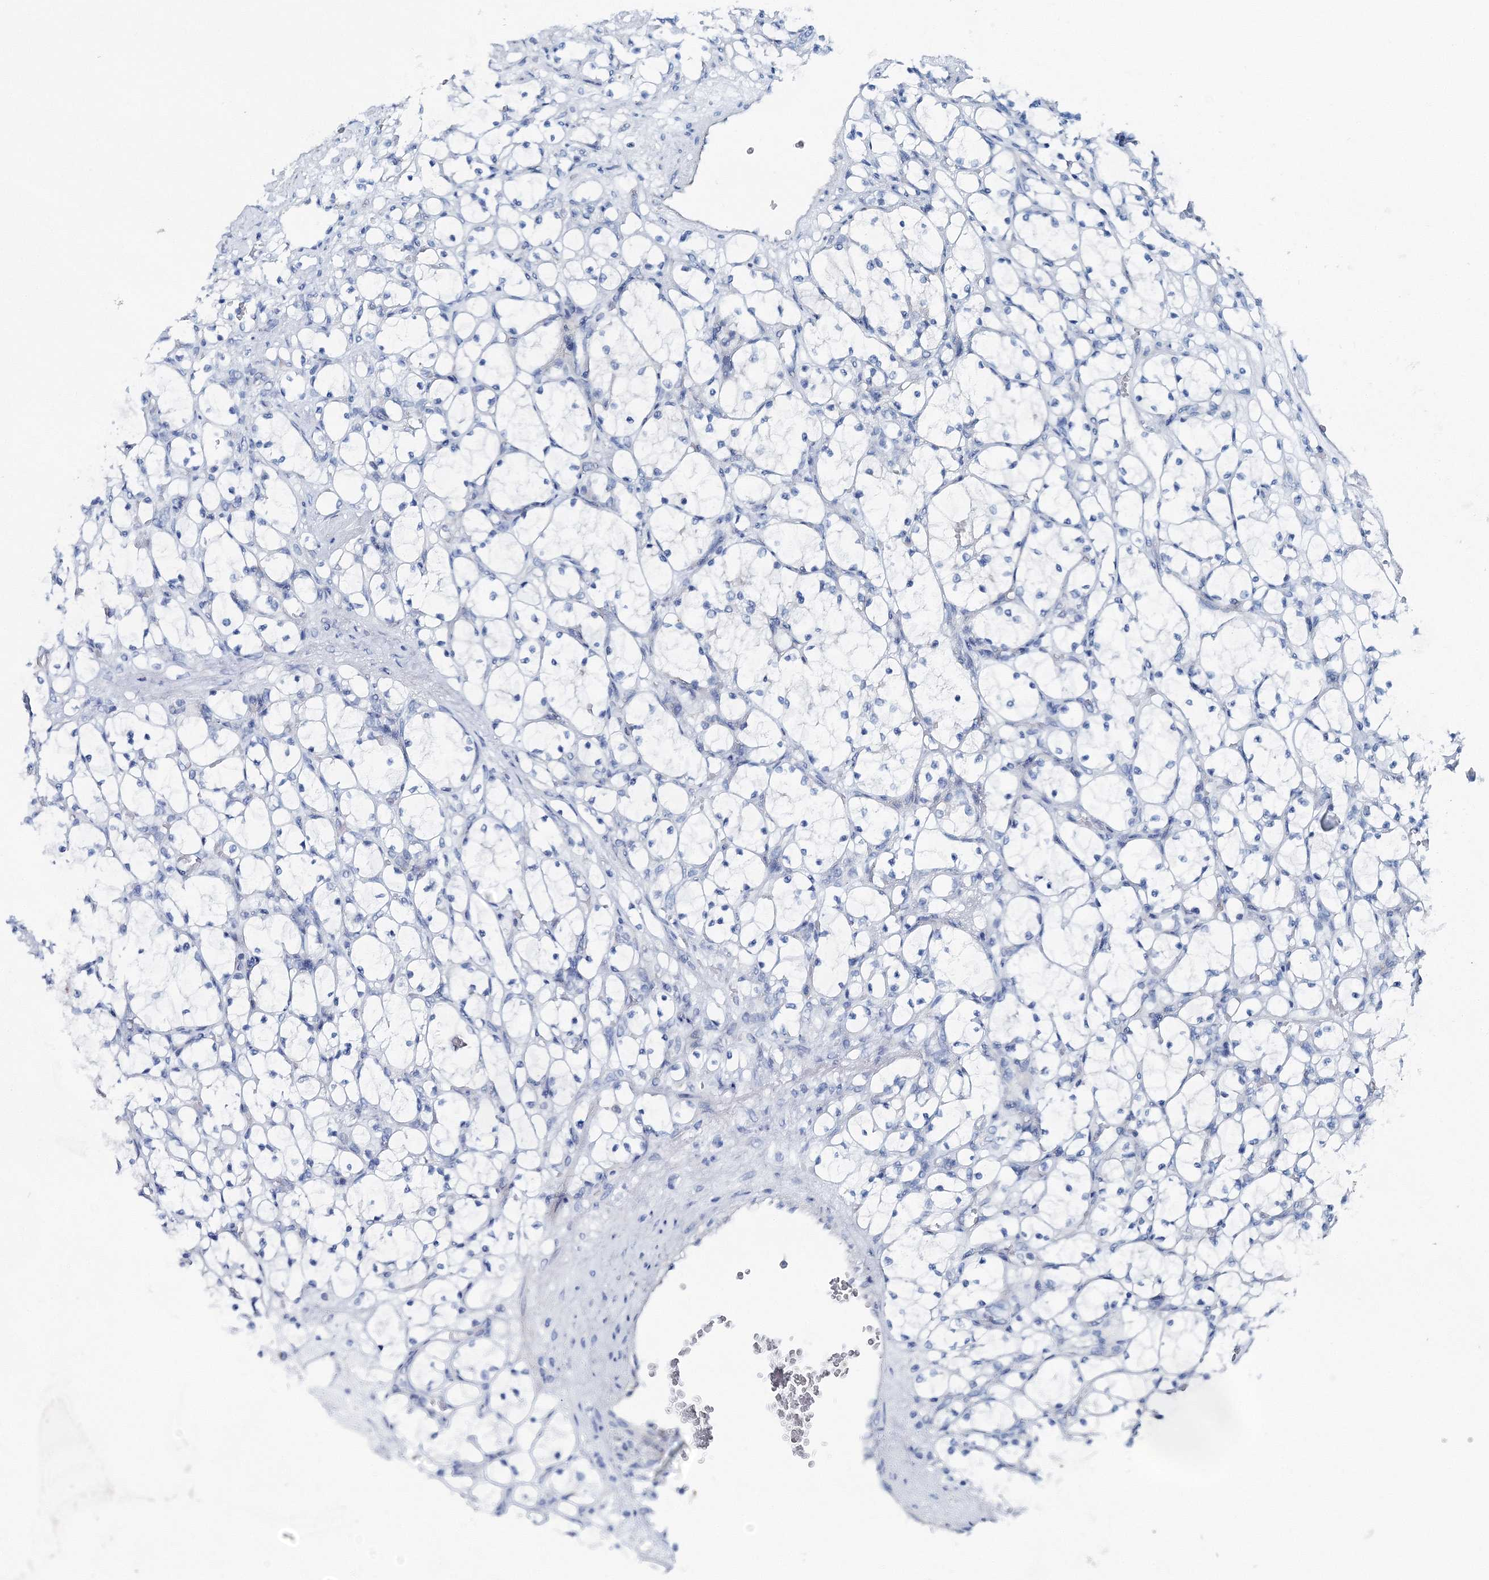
{"staining": {"intensity": "negative", "quantity": "none", "location": "none"}, "tissue": "renal cancer", "cell_type": "Tumor cells", "image_type": "cancer", "snomed": [{"axis": "morphology", "description": "Adenocarcinoma, NOS"}, {"axis": "topography", "description": "Kidney"}], "caption": "Immunohistochemistry photomicrograph of human adenocarcinoma (renal) stained for a protein (brown), which exhibits no expression in tumor cells. (IHC, brightfield microscopy, high magnification).", "gene": "GABARAPL2", "patient": {"sex": "female", "age": 69}}